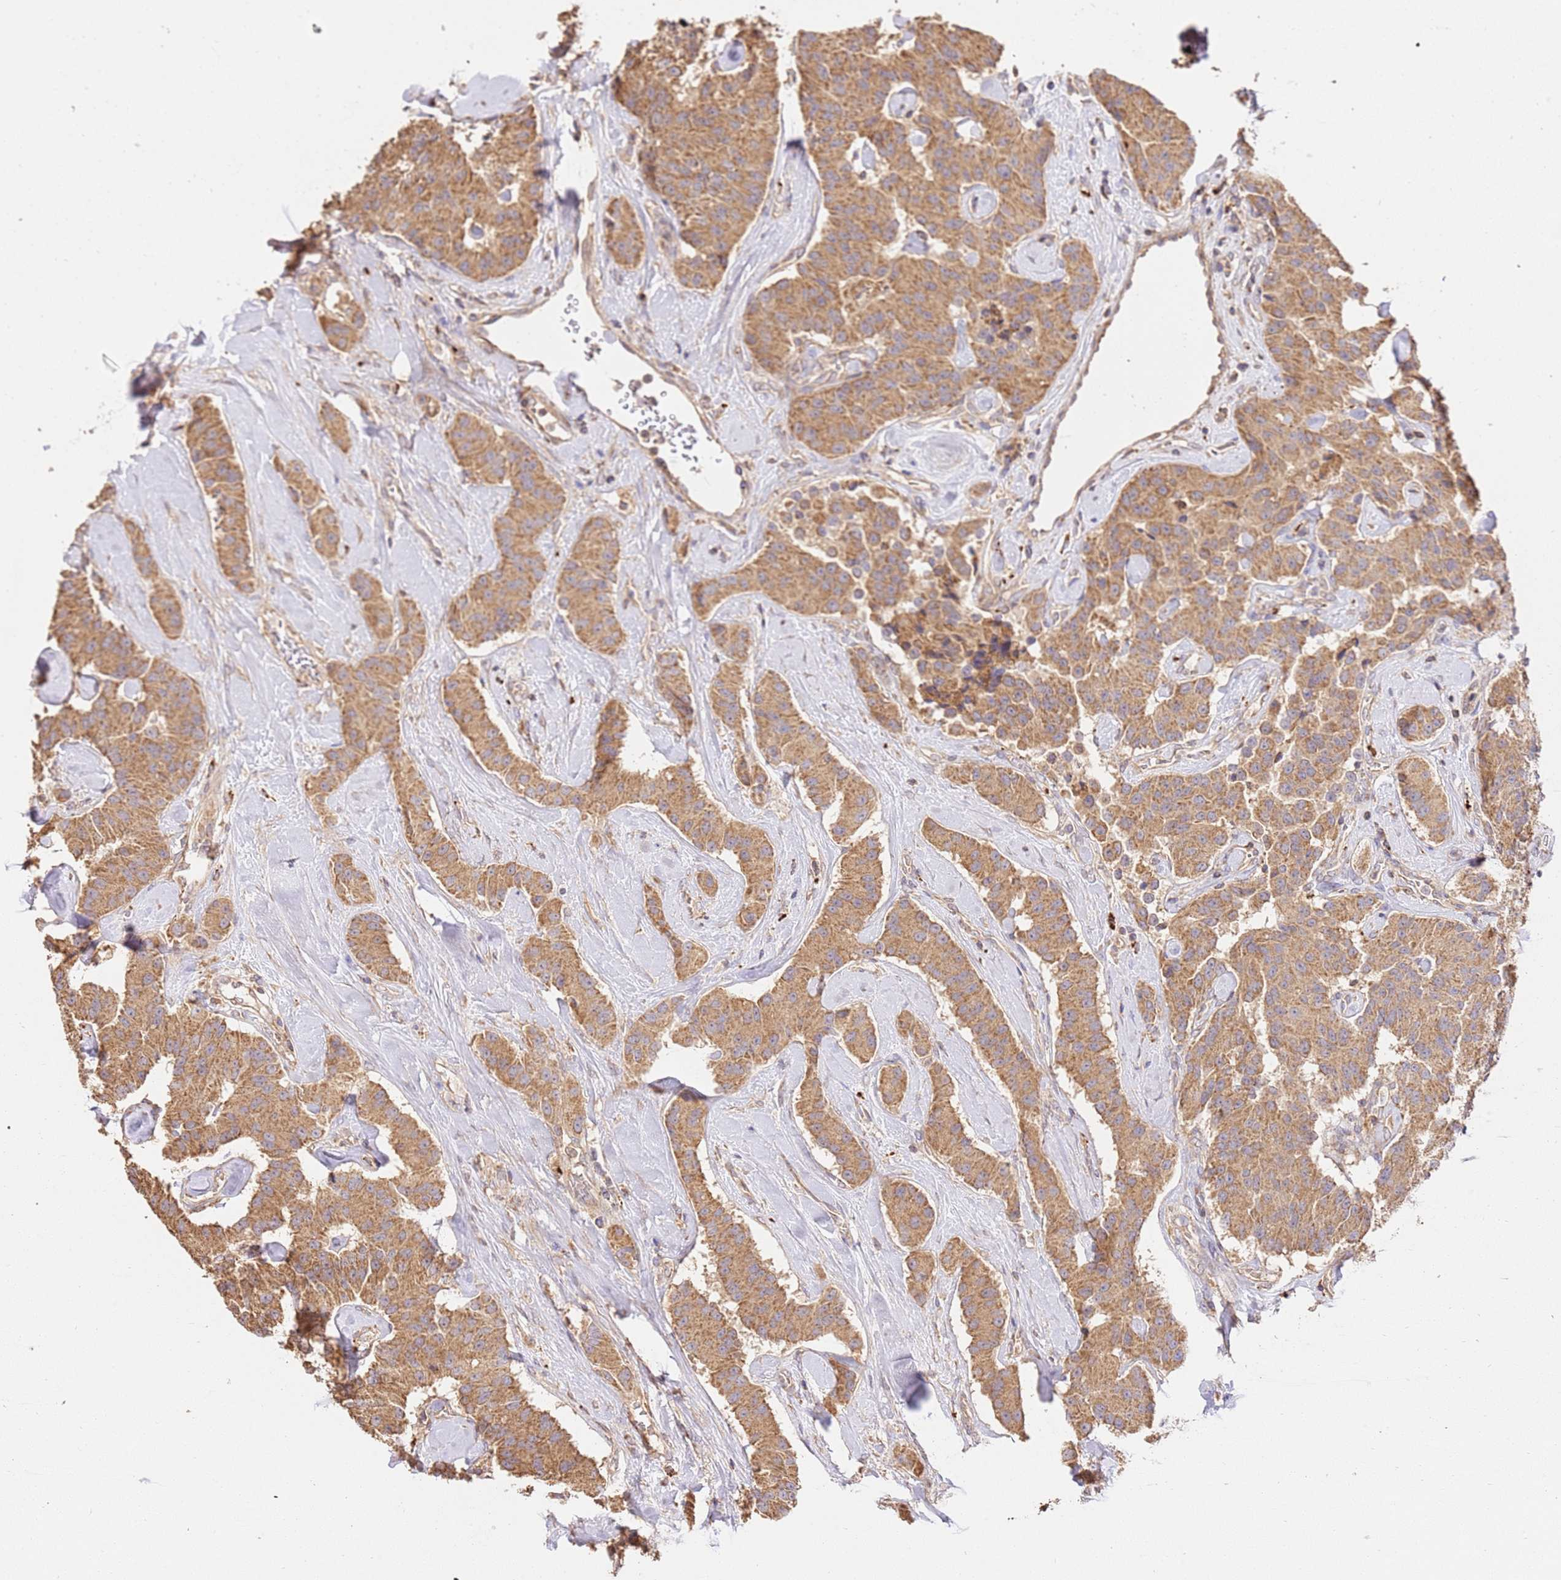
{"staining": {"intensity": "moderate", "quantity": ">75%", "location": "cytoplasmic/membranous"}, "tissue": "carcinoid", "cell_type": "Tumor cells", "image_type": "cancer", "snomed": [{"axis": "morphology", "description": "Carcinoid, malignant, NOS"}, {"axis": "topography", "description": "Pancreas"}], "caption": "An image of human carcinoid (malignant) stained for a protein exhibits moderate cytoplasmic/membranous brown staining in tumor cells.", "gene": "CEP55", "patient": {"sex": "male", "age": 41}}